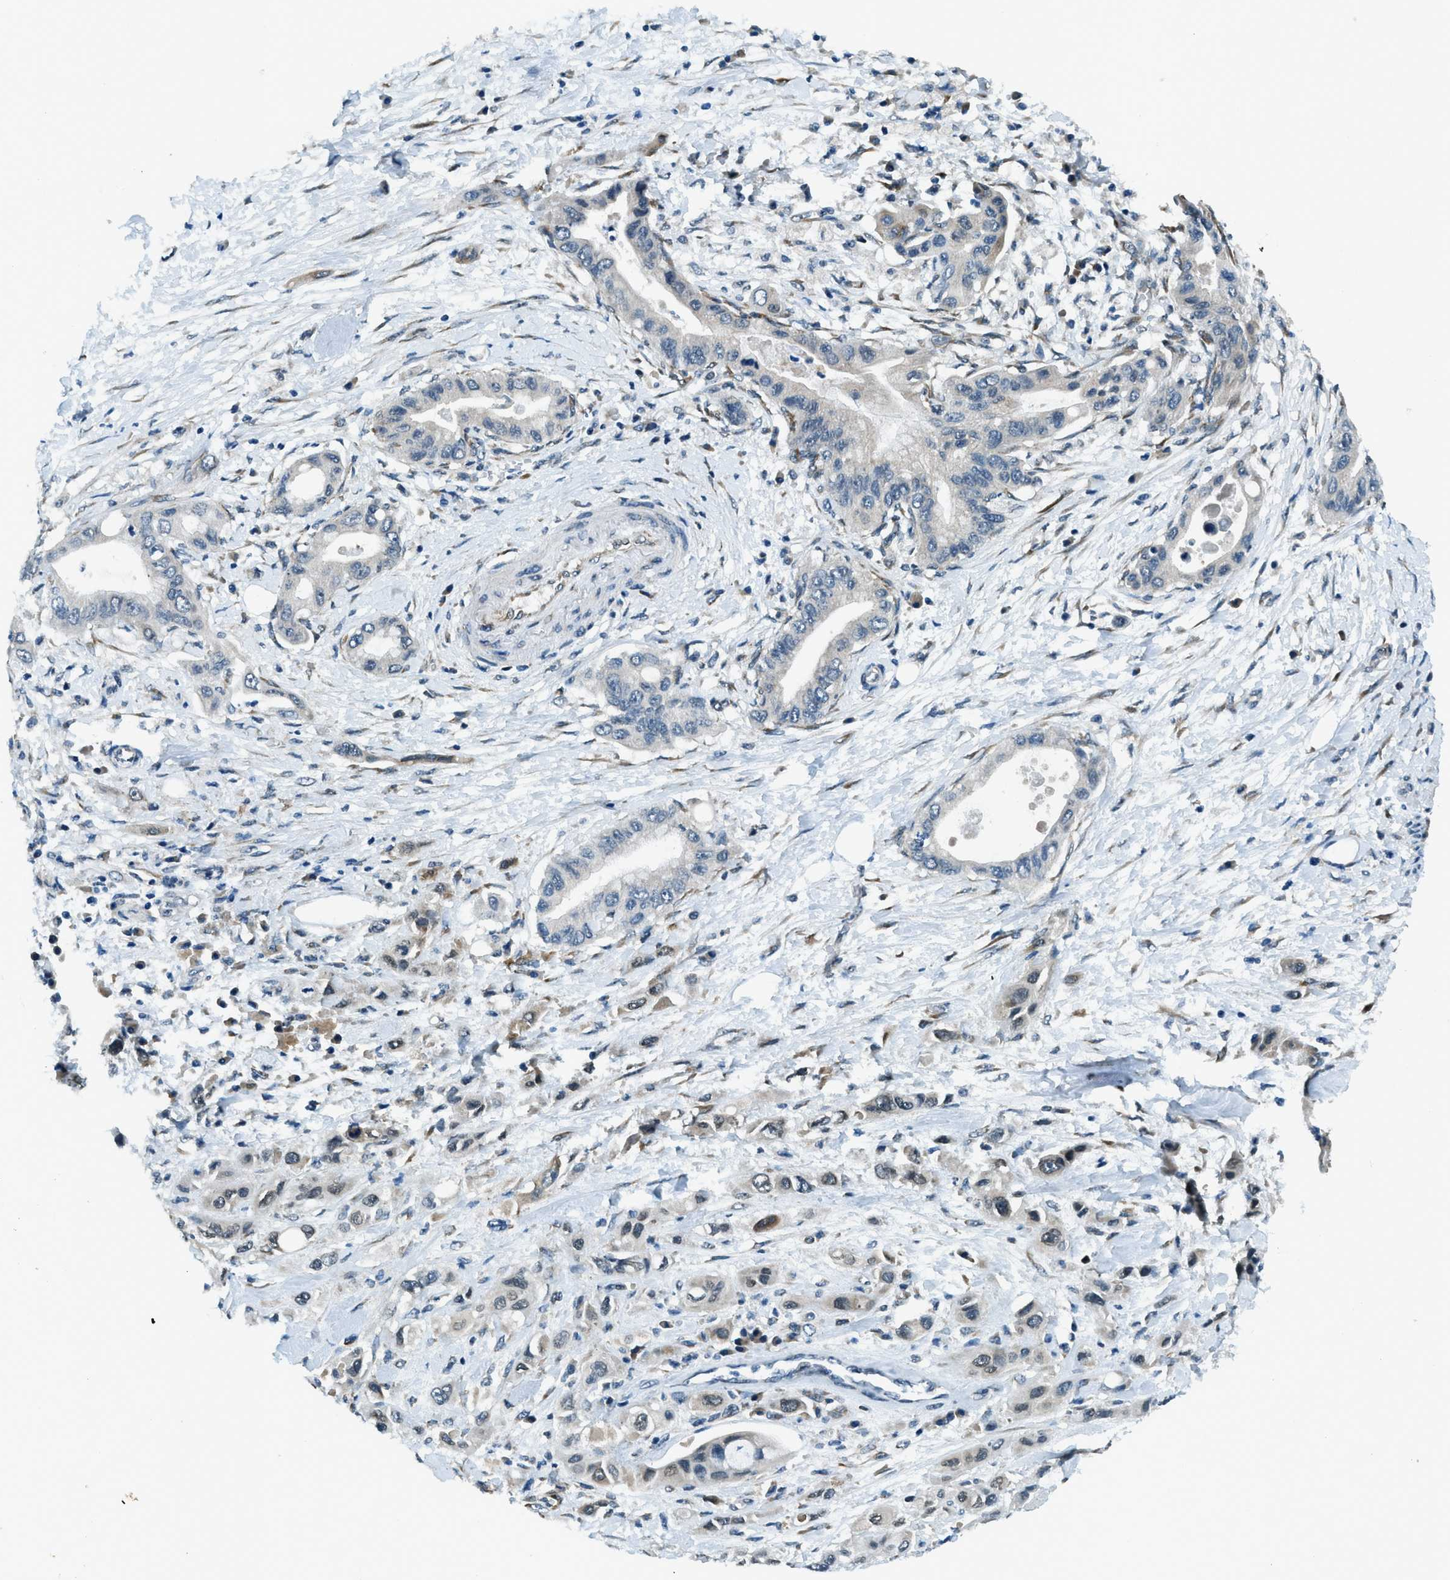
{"staining": {"intensity": "weak", "quantity": "<25%", "location": "cytoplasmic/membranous"}, "tissue": "pancreatic cancer", "cell_type": "Tumor cells", "image_type": "cancer", "snomed": [{"axis": "morphology", "description": "Adenocarcinoma, NOS"}, {"axis": "topography", "description": "Pancreas"}], "caption": "Tumor cells show no significant protein positivity in pancreatic cancer.", "gene": "GINM1", "patient": {"sex": "female", "age": 73}}